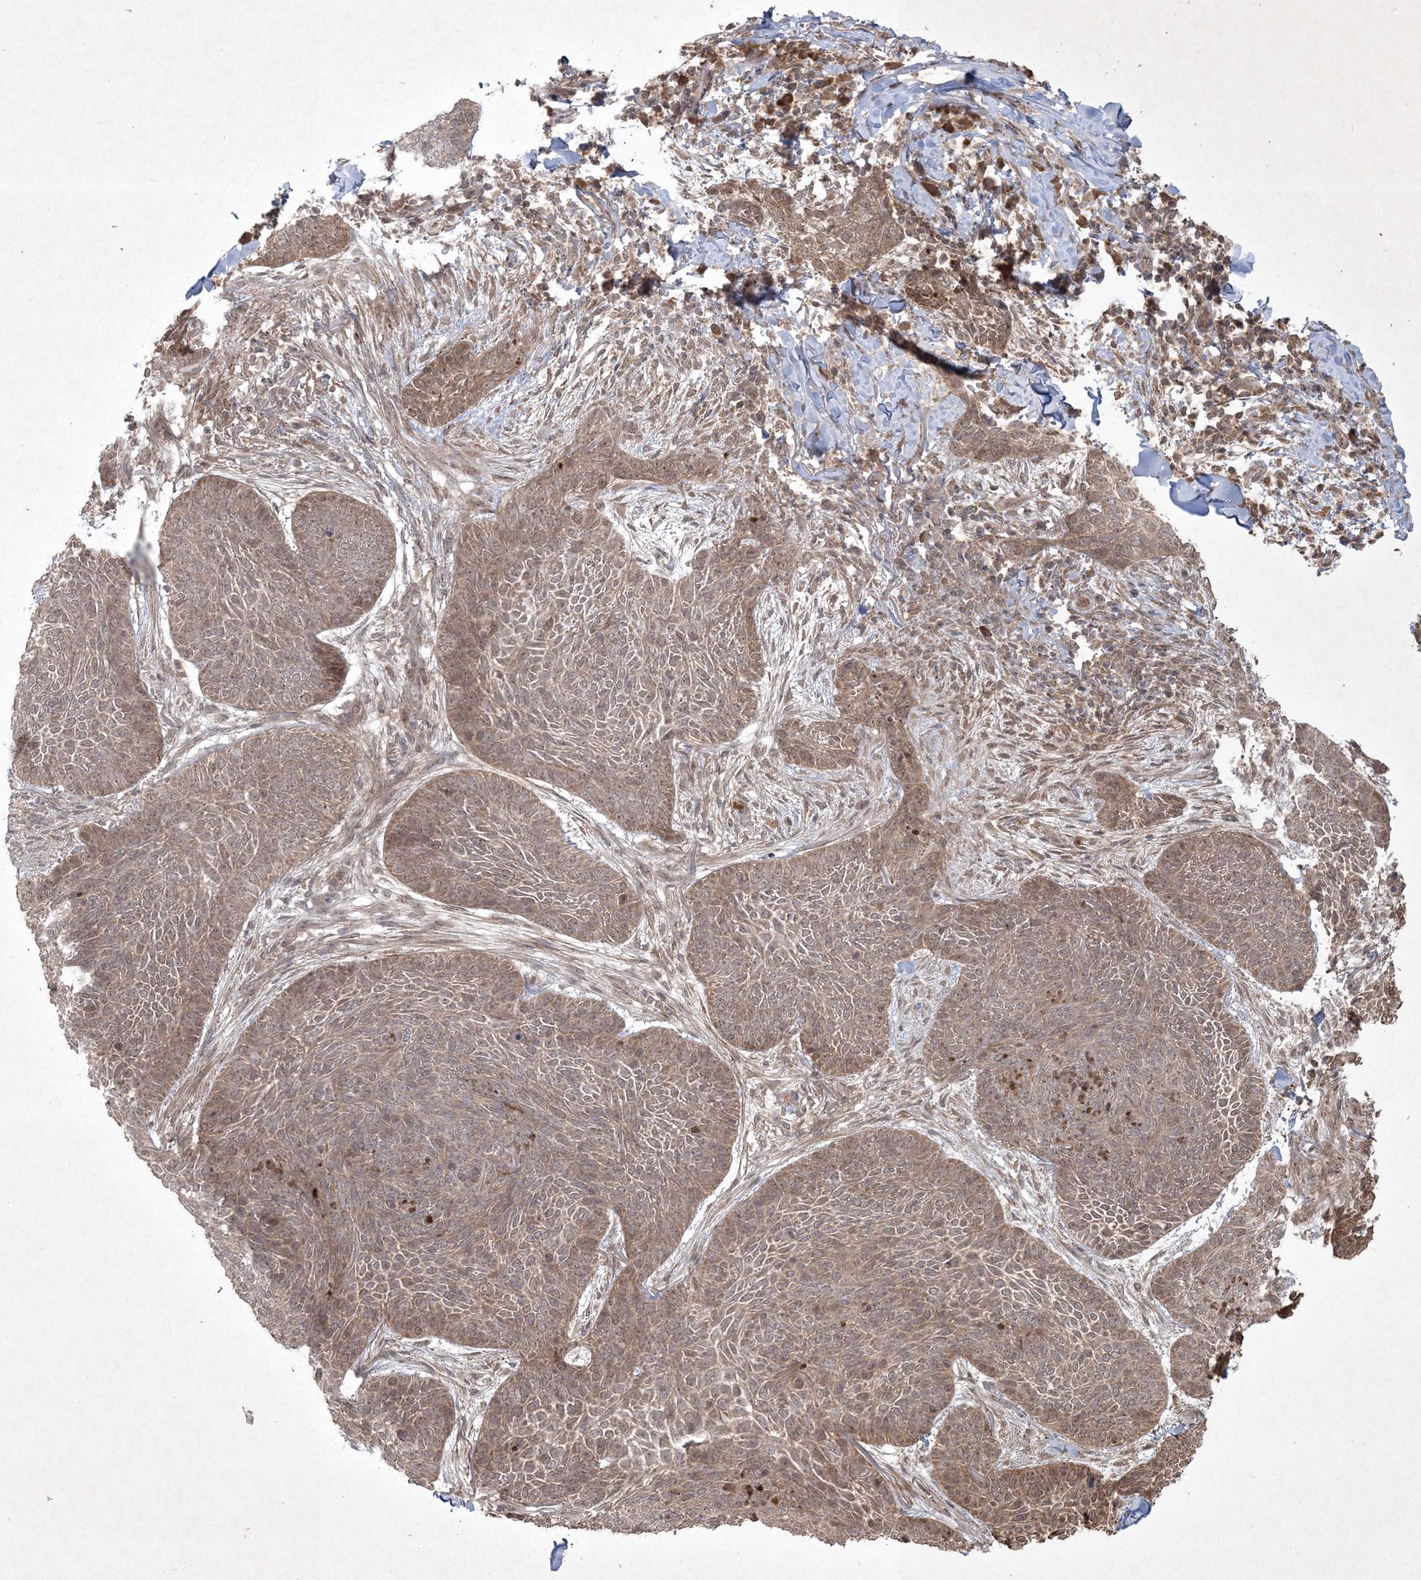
{"staining": {"intensity": "moderate", "quantity": ">75%", "location": "cytoplasmic/membranous,nuclear"}, "tissue": "skin cancer", "cell_type": "Tumor cells", "image_type": "cancer", "snomed": [{"axis": "morphology", "description": "Basal cell carcinoma"}, {"axis": "topography", "description": "Skin"}], "caption": "Immunohistochemistry image of neoplastic tissue: human skin basal cell carcinoma stained using IHC displays medium levels of moderate protein expression localized specifically in the cytoplasmic/membranous and nuclear of tumor cells, appearing as a cytoplasmic/membranous and nuclear brown color.", "gene": "NRBP2", "patient": {"sex": "male", "age": 85}}